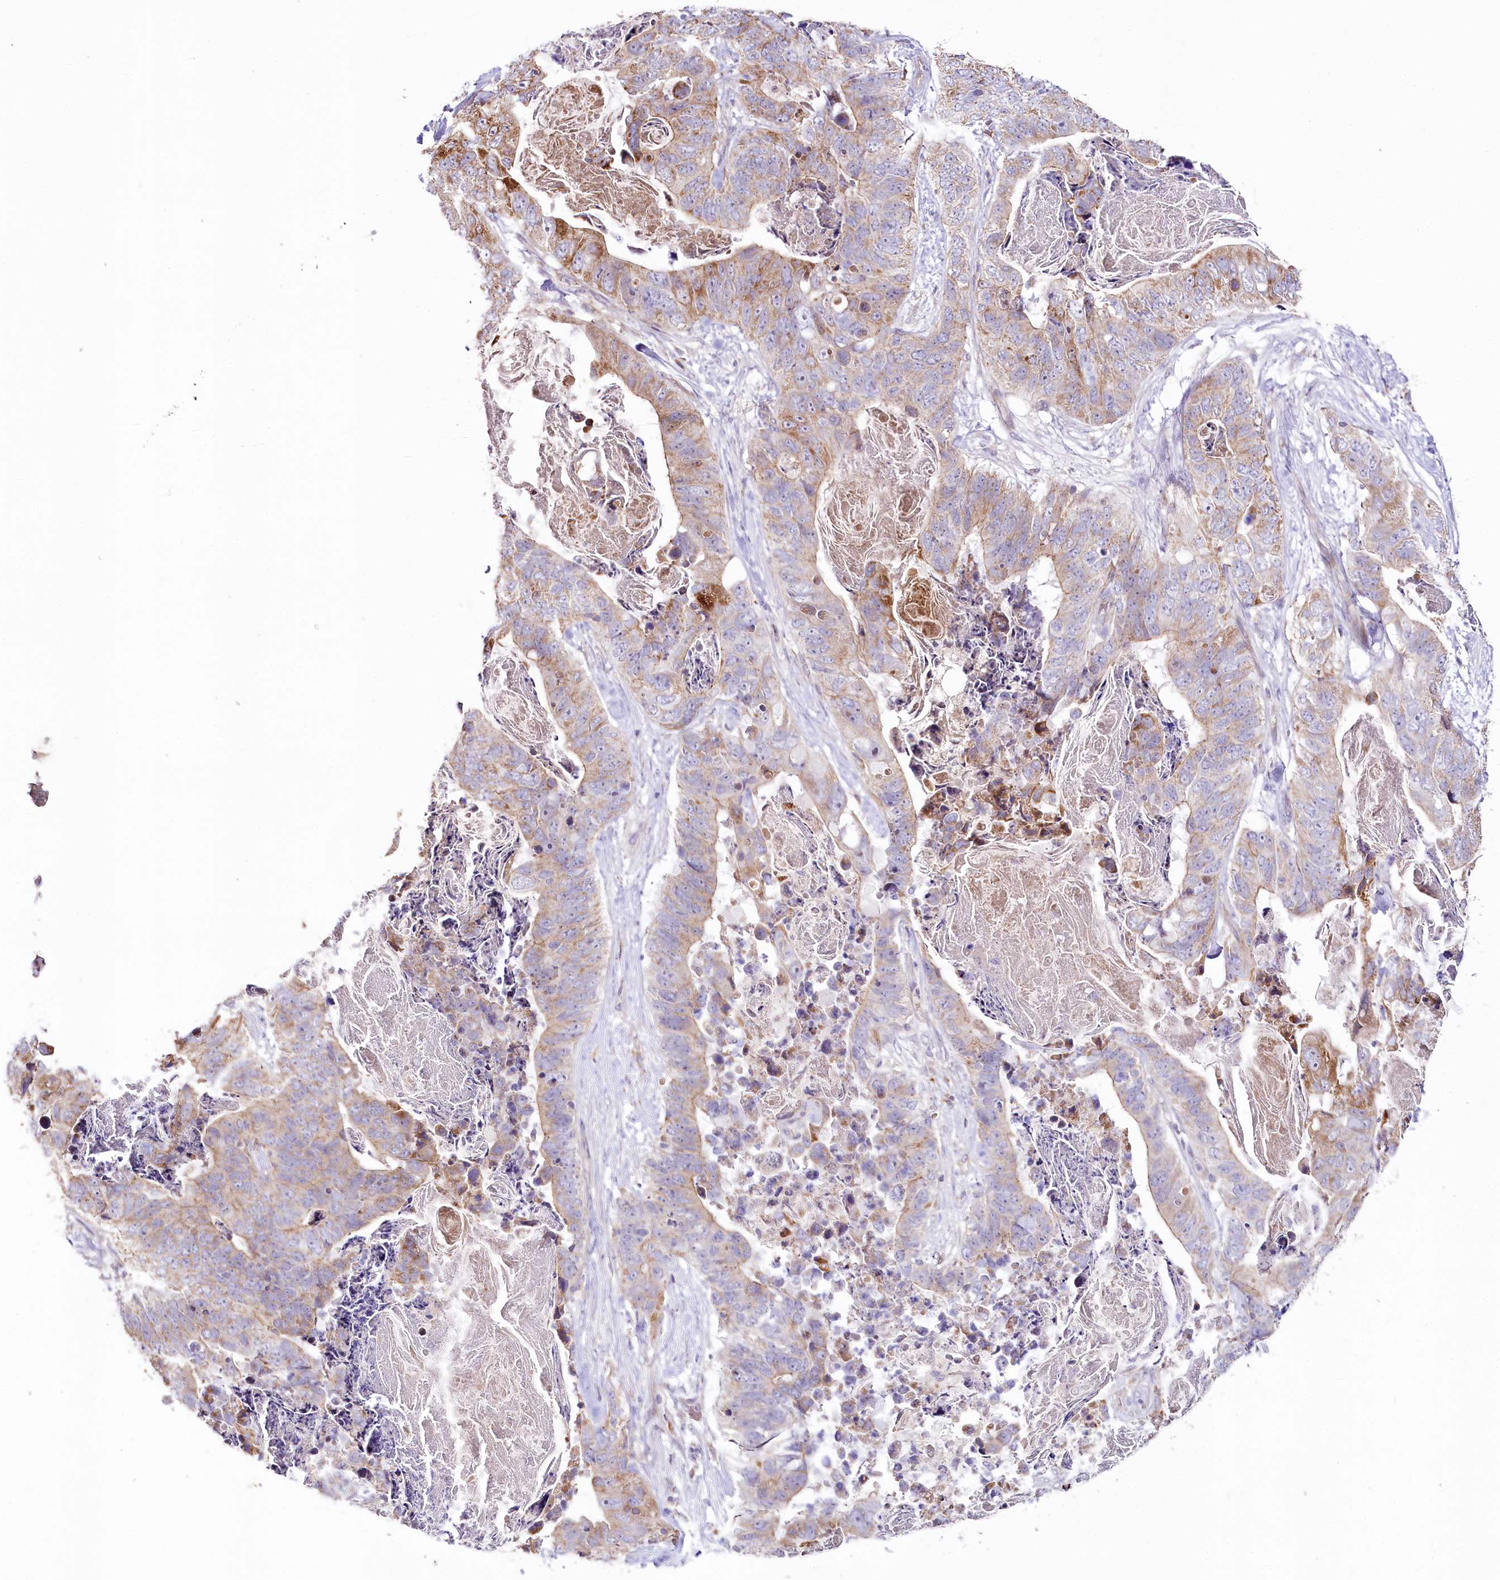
{"staining": {"intensity": "moderate", "quantity": "25%-75%", "location": "cytoplasmic/membranous"}, "tissue": "stomach cancer", "cell_type": "Tumor cells", "image_type": "cancer", "snomed": [{"axis": "morphology", "description": "Adenocarcinoma, NOS"}, {"axis": "topography", "description": "Stomach"}], "caption": "Protein positivity by immunohistochemistry (IHC) shows moderate cytoplasmic/membranous staining in approximately 25%-75% of tumor cells in stomach adenocarcinoma.", "gene": "SLC6A11", "patient": {"sex": "female", "age": 89}}